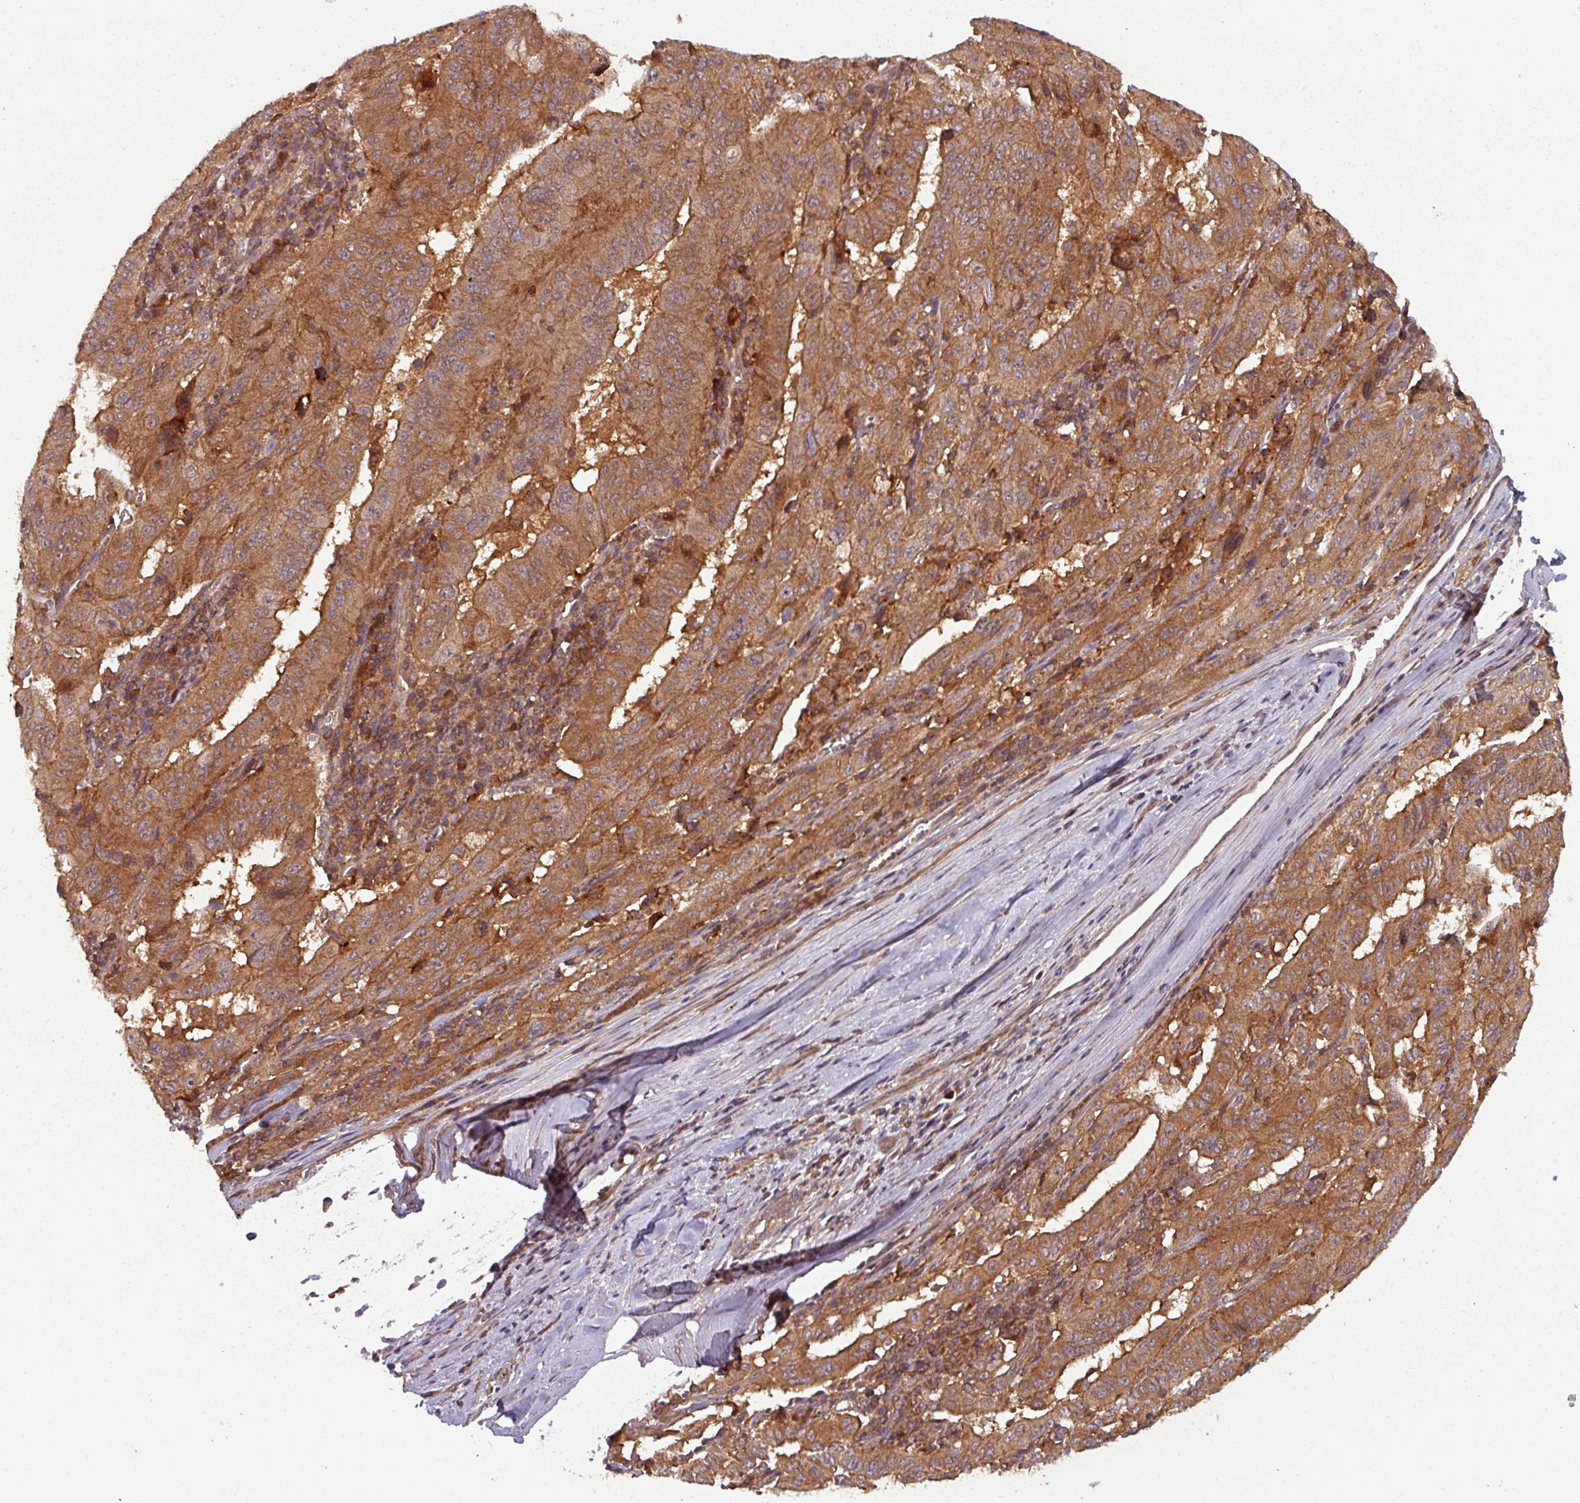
{"staining": {"intensity": "strong", "quantity": ">75%", "location": "cytoplasmic/membranous"}, "tissue": "pancreatic cancer", "cell_type": "Tumor cells", "image_type": "cancer", "snomed": [{"axis": "morphology", "description": "Adenocarcinoma, NOS"}, {"axis": "topography", "description": "Pancreas"}], "caption": "There is high levels of strong cytoplasmic/membranous staining in tumor cells of pancreatic cancer (adenocarcinoma), as demonstrated by immunohistochemical staining (brown color).", "gene": "GSKIP", "patient": {"sex": "male", "age": 63}}